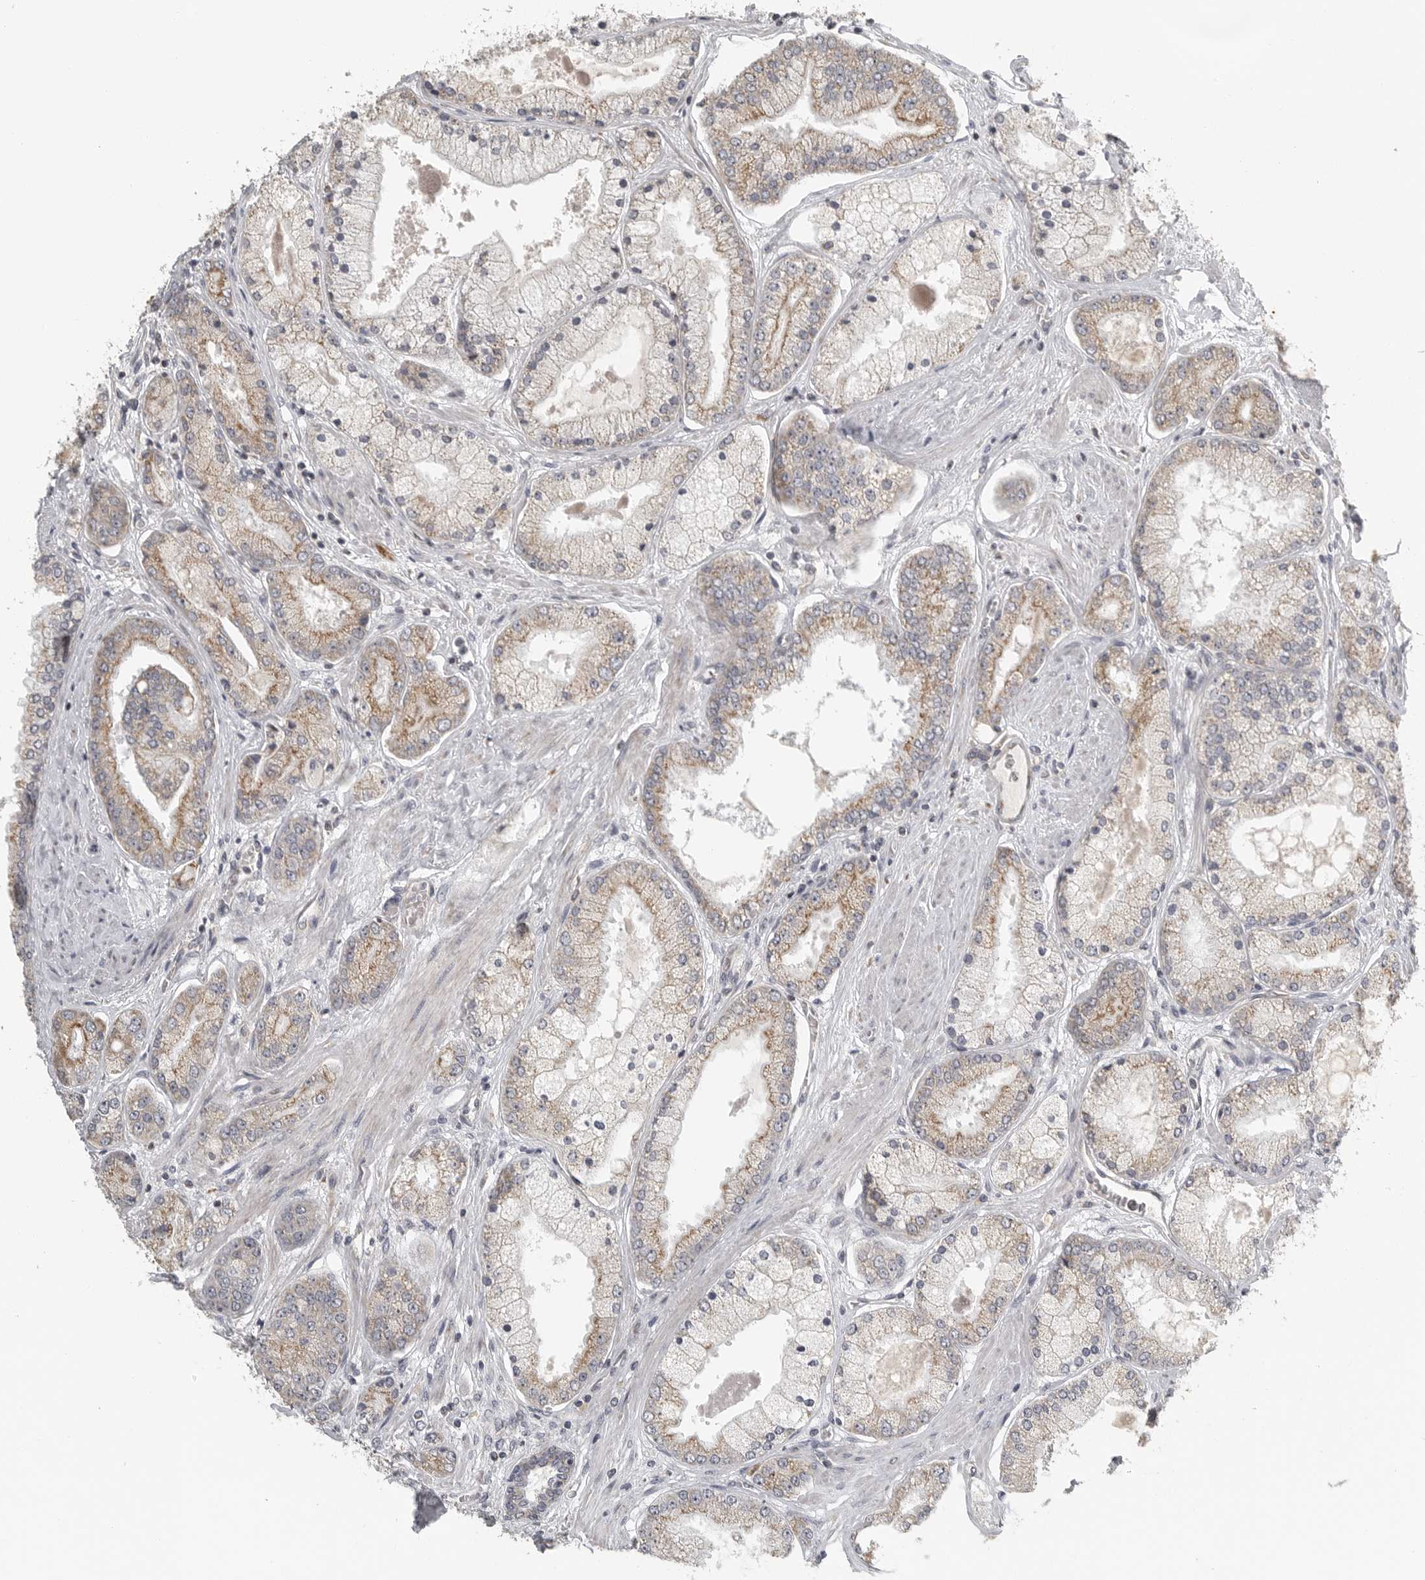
{"staining": {"intensity": "weak", "quantity": "25%-75%", "location": "cytoplasmic/membranous"}, "tissue": "prostate cancer", "cell_type": "Tumor cells", "image_type": "cancer", "snomed": [{"axis": "morphology", "description": "Adenocarcinoma, High grade"}, {"axis": "topography", "description": "Prostate"}], "caption": "Human prostate cancer (adenocarcinoma (high-grade)) stained for a protein (brown) shows weak cytoplasmic/membranous positive positivity in approximately 25%-75% of tumor cells.", "gene": "RXFP3", "patient": {"sex": "male", "age": 58}}